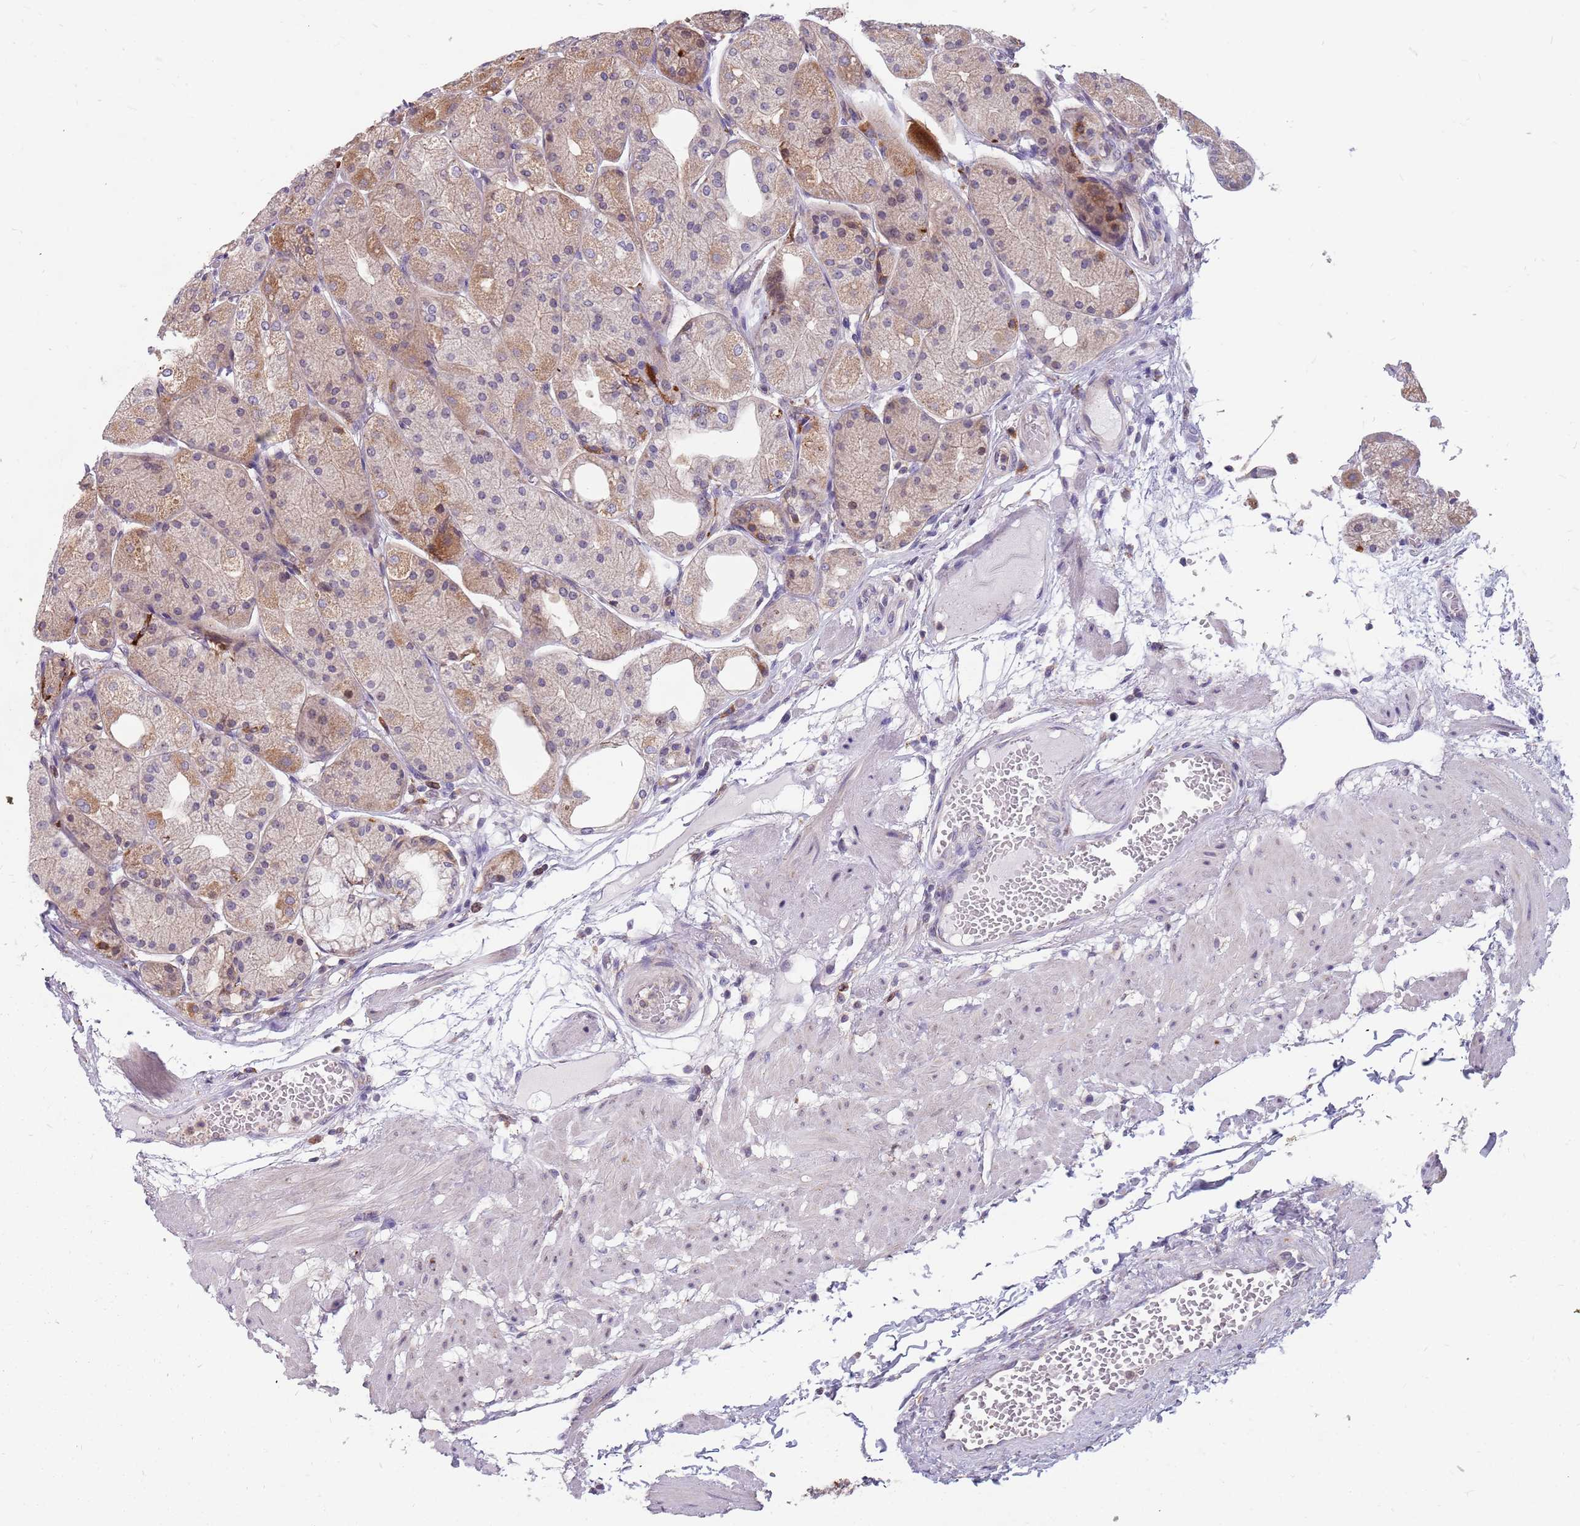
{"staining": {"intensity": "moderate", "quantity": "25%-75%", "location": "cytoplasmic/membranous"}, "tissue": "stomach", "cell_type": "Glandular cells", "image_type": "normal", "snomed": [{"axis": "morphology", "description": "Normal tissue, NOS"}, {"axis": "topography", "description": "Stomach, upper"}], "caption": "Immunohistochemical staining of unremarkable stomach displays moderate cytoplasmic/membranous protein expression in approximately 25%-75% of glandular cells.", "gene": "NME4", "patient": {"sex": "male", "age": 72}}